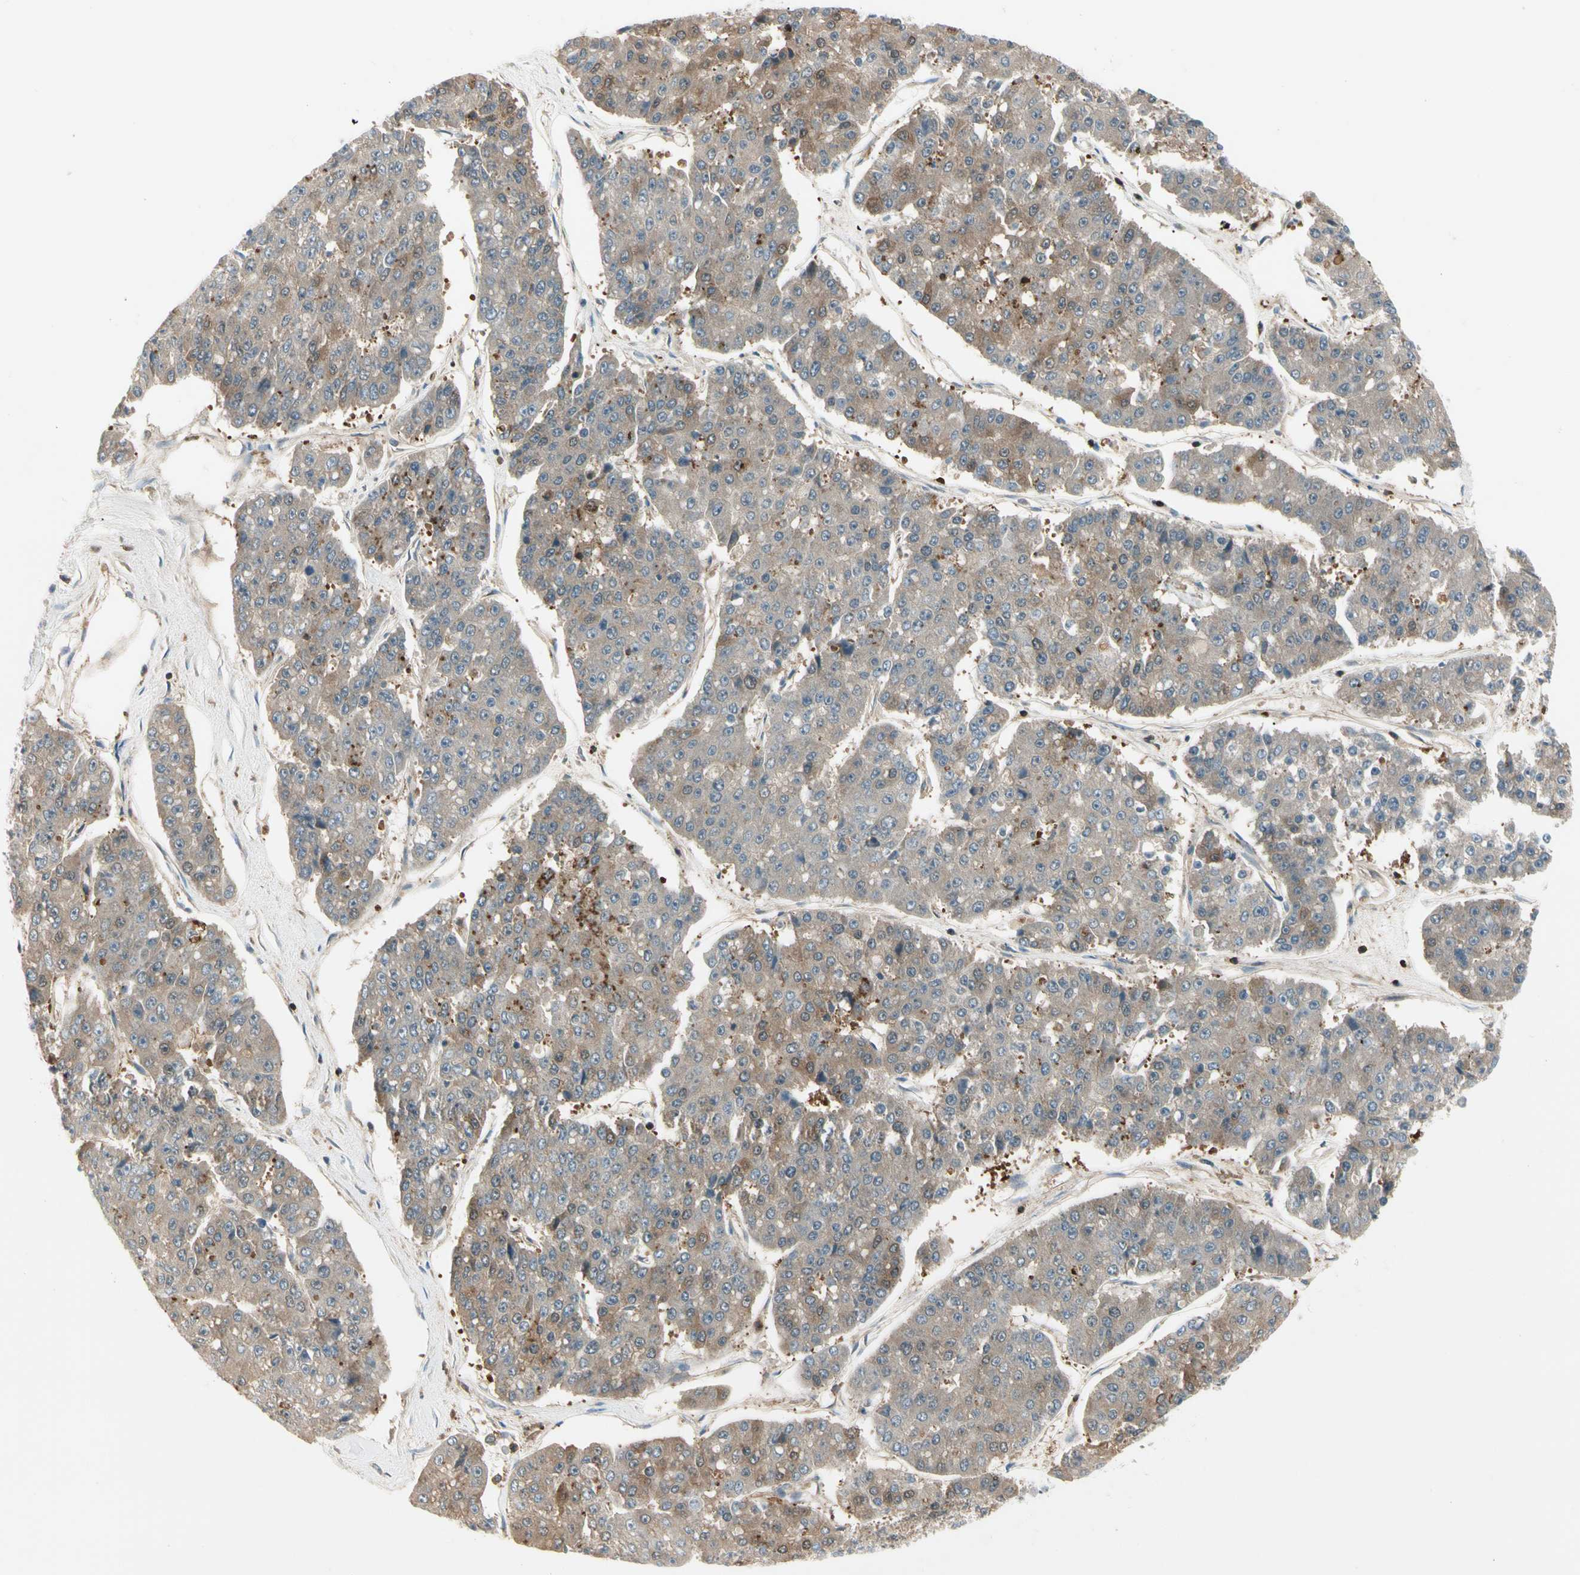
{"staining": {"intensity": "weak", "quantity": ">75%", "location": "cytoplasmic/membranous"}, "tissue": "pancreatic cancer", "cell_type": "Tumor cells", "image_type": "cancer", "snomed": [{"axis": "morphology", "description": "Adenocarcinoma, NOS"}, {"axis": "topography", "description": "Pancreas"}], "caption": "A low amount of weak cytoplasmic/membranous staining is appreciated in about >75% of tumor cells in pancreatic cancer tissue.", "gene": "CAPZA2", "patient": {"sex": "male", "age": 50}}